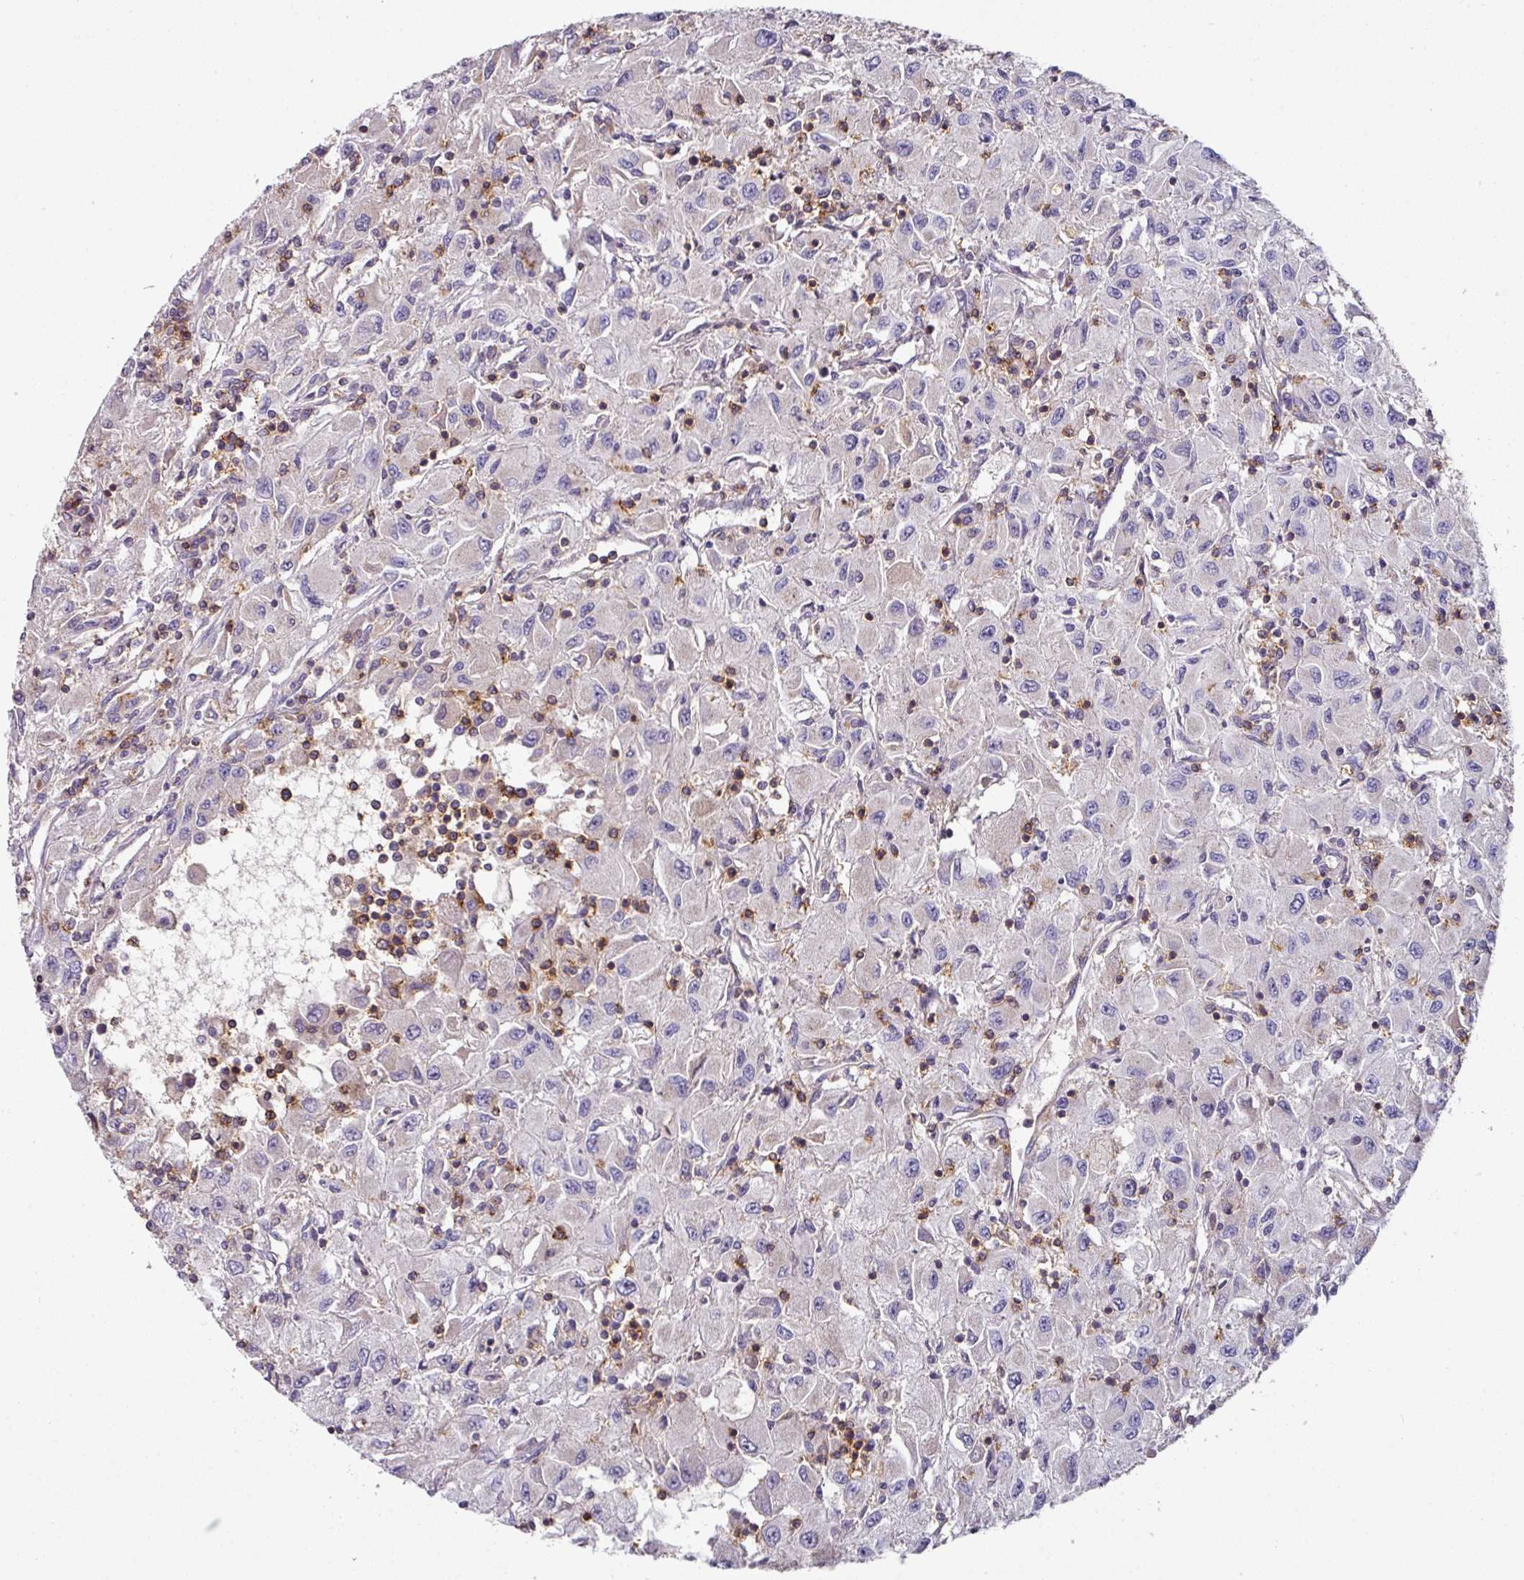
{"staining": {"intensity": "negative", "quantity": "none", "location": "none"}, "tissue": "renal cancer", "cell_type": "Tumor cells", "image_type": "cancer", "snomed": [{"axis": "morphology", "description": "Adenocarcinoma, NOS"}, {"axis": "topography", "description": "Kidney"}], "caption": "An IHC photomicrograph of renal cancer (adenocarcinoma) is shown. There is no staining in tumor cells of renal cancer (adenocarcinoma).", "gene": "CD3G", "patient": {"sex": "female", "age": 67}}